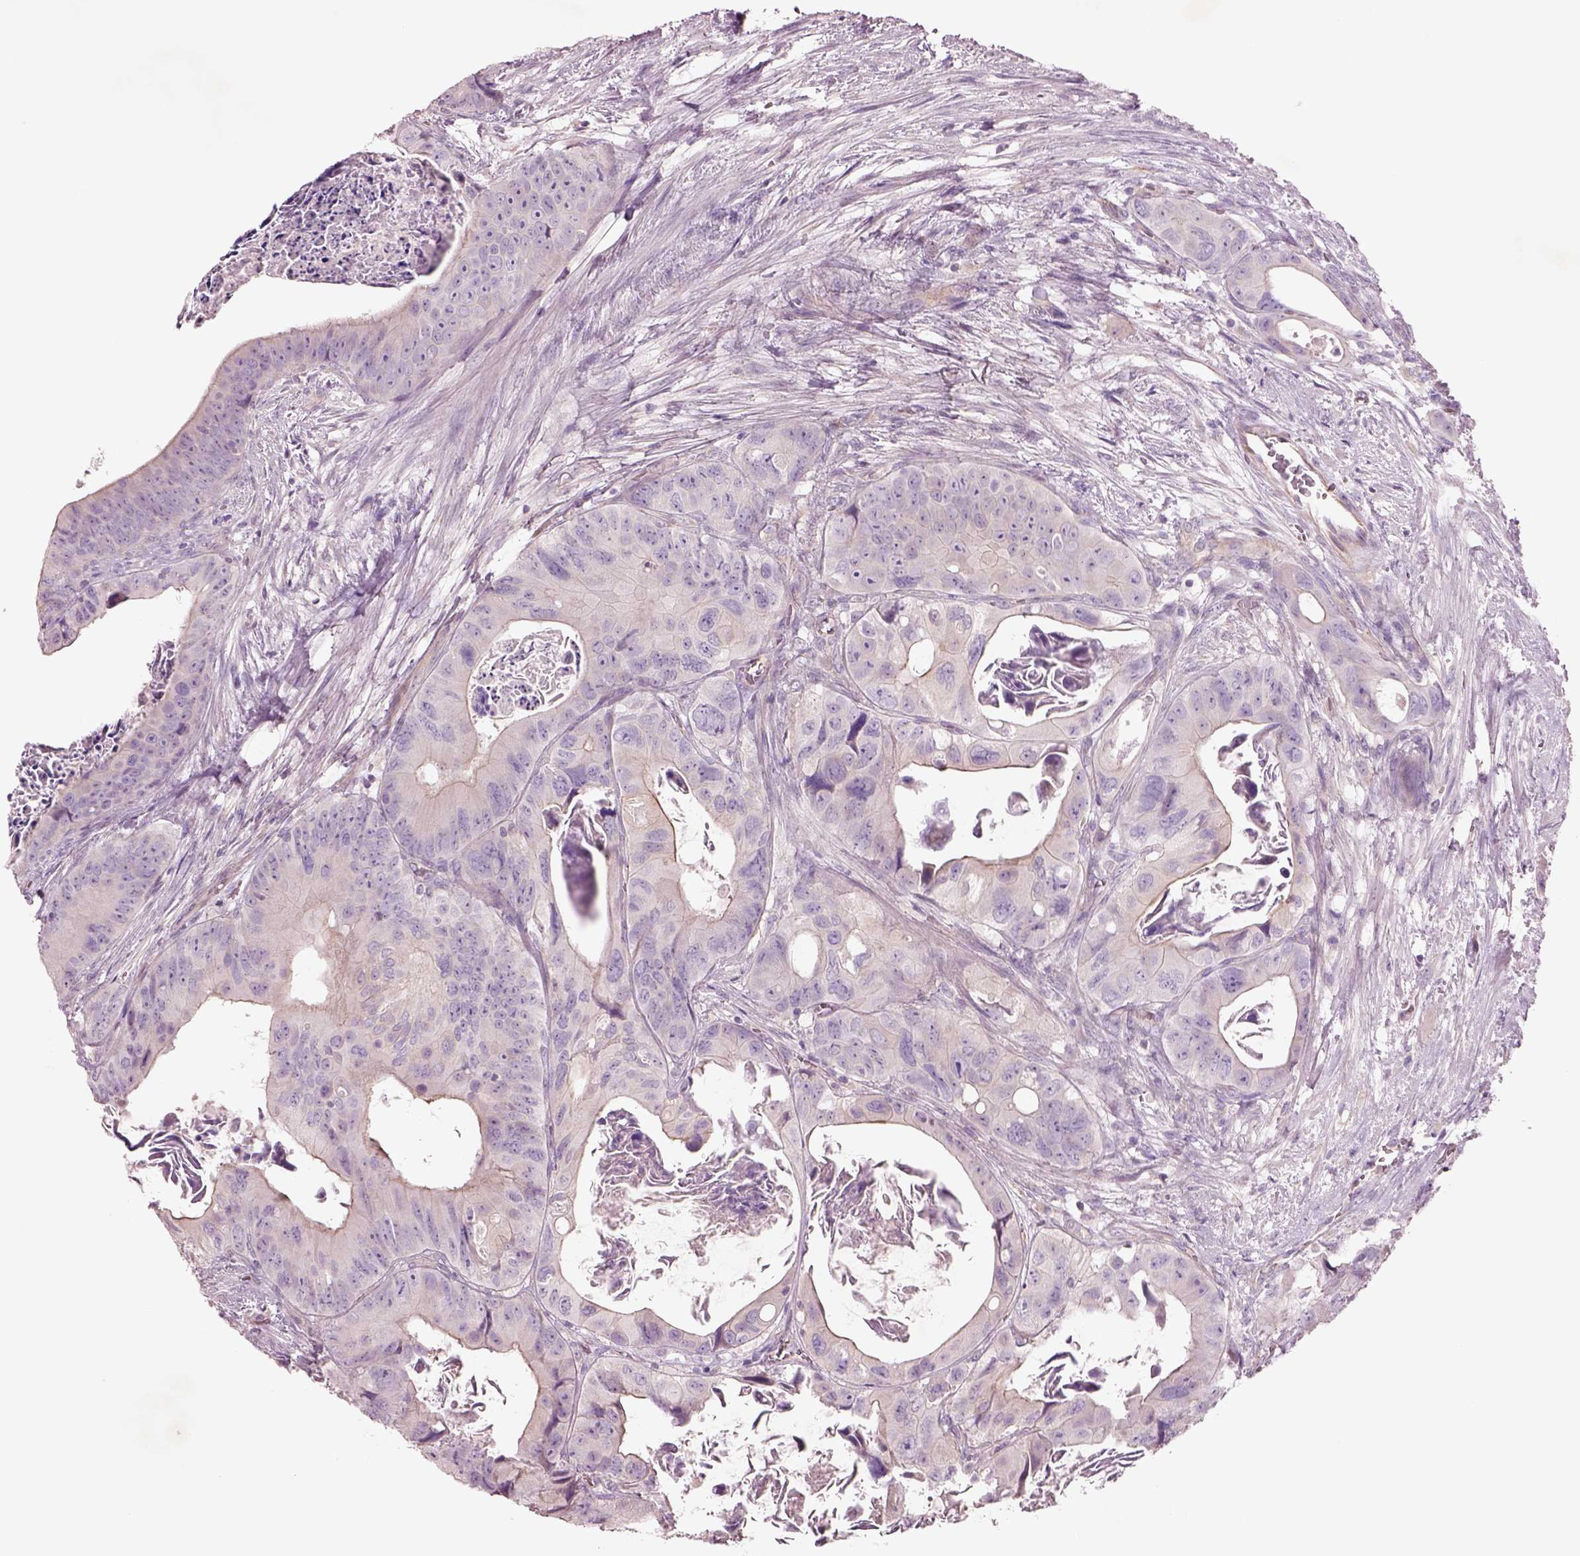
{"staining": {"intensity": "negative", "quantity": "none", "location": "none"}, "tissue": "colorectal cancer", "cell_type": "Tumor cells", "image_type": "cancer", "snomed": [{"axis": "morphology", "description": "Adenocarcinoma, NOS"}, {"axis": "topography", "description": "Rectum"}], "caption": "This is an immunohistochemistry photomicrograph of human colorectal cancer (adenocarcinoma). There is no staining in tumor cells.", "gene": "DUOXA2", "patient": {"sex": "male", "age": 64}}